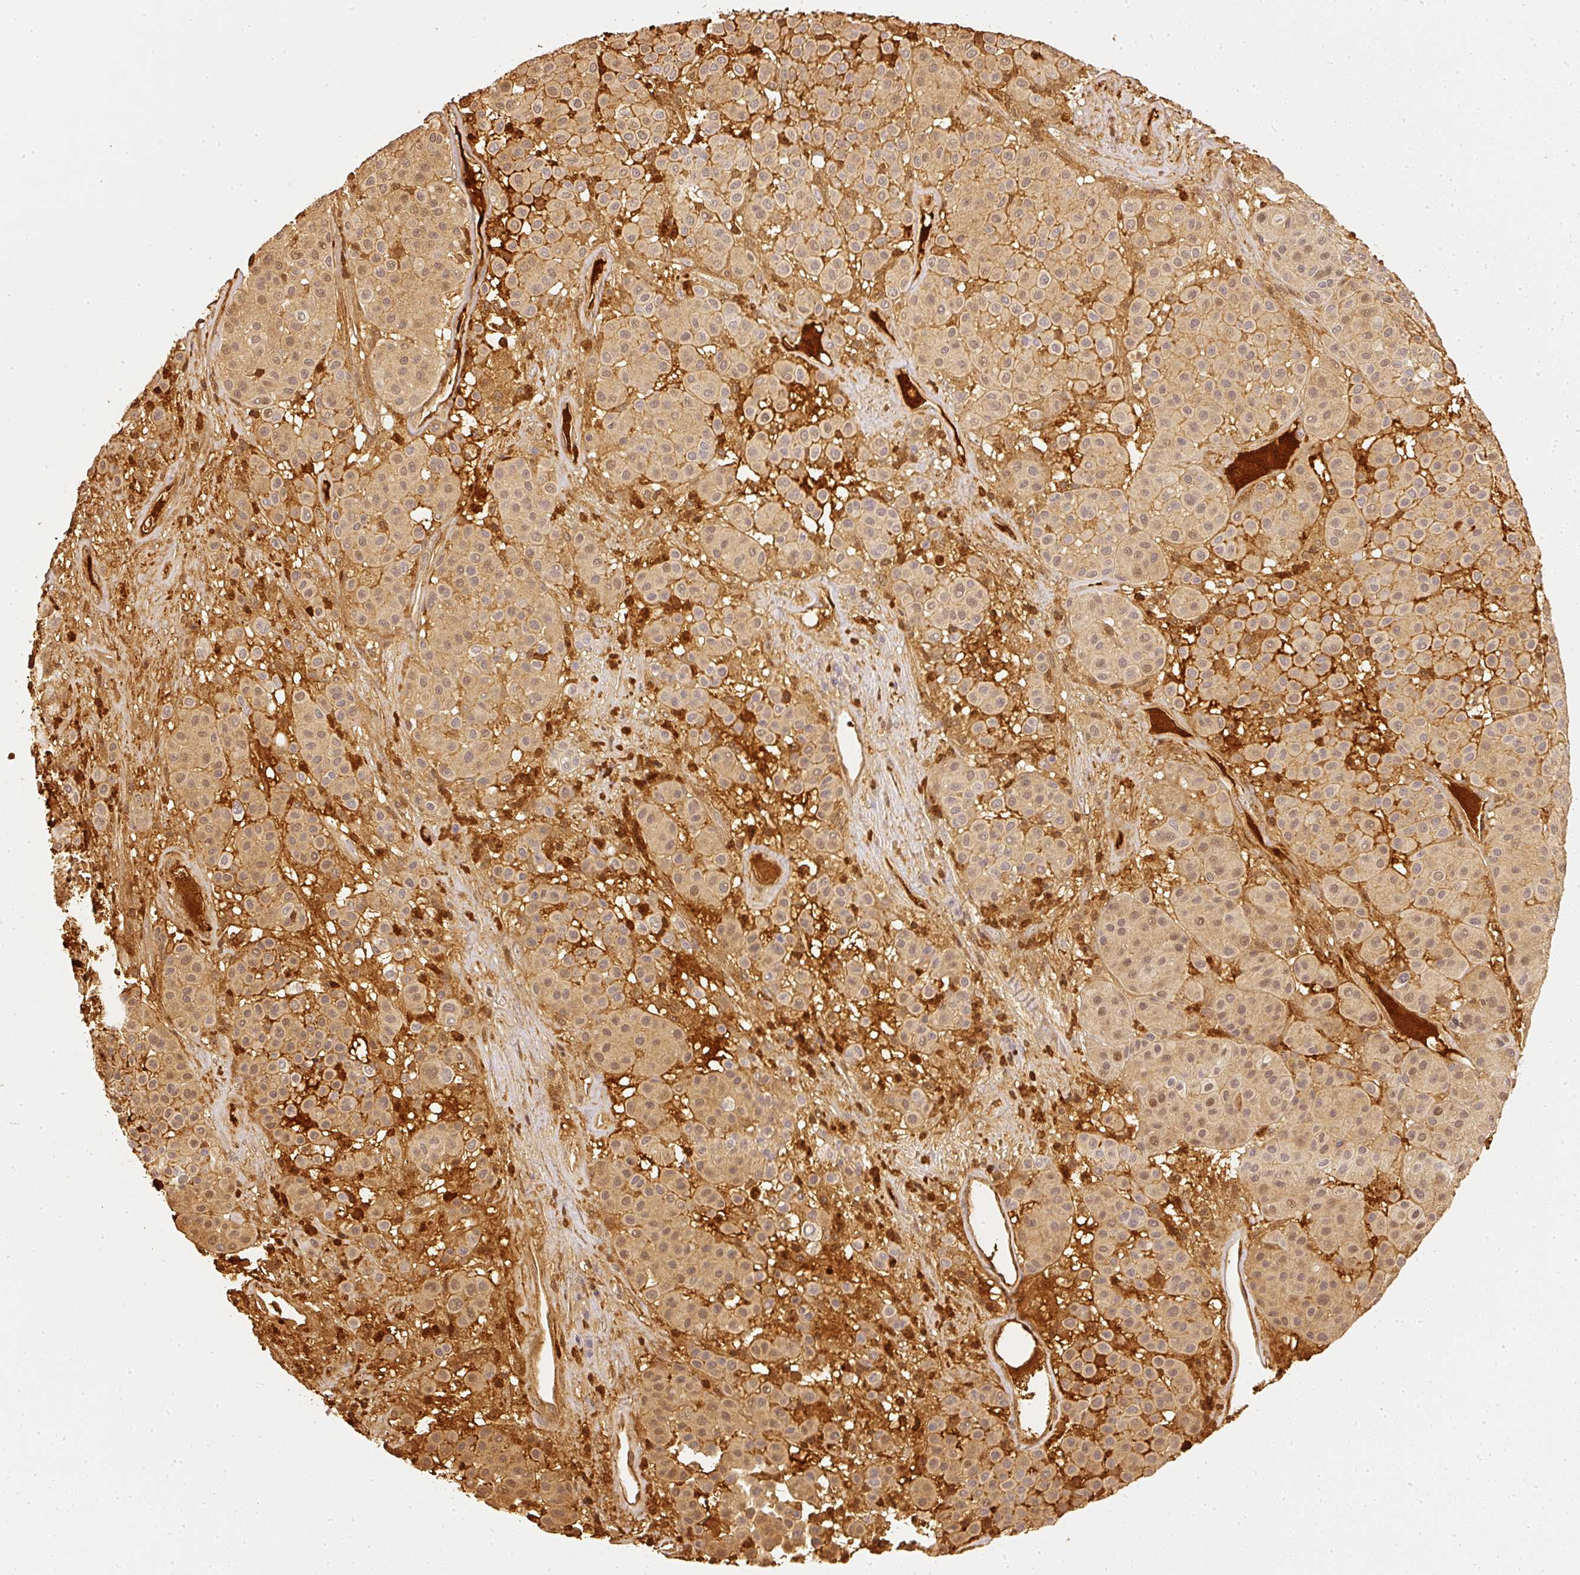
{"staining": {"intensity": "weak", "quantity": ">75%", "location": "cytoplasmic/membranous,nuclear"}, "tissue": "melanoma", "cell_type": "Tumor cells", "image_type": "cancer", "snomed": [{"axis": "morphology", "description": "Malignant melanoma, Metastatic site"}, {"axis": "topography", "description": "Smooth muscle"}], "caption": "A brown stain highlights weak cytoplasmic/membranous and nuclear staining of a protein in human melanoma tumor cells.", "gene": "PFN1", "patient": {"sex": "male", "age": 41}}